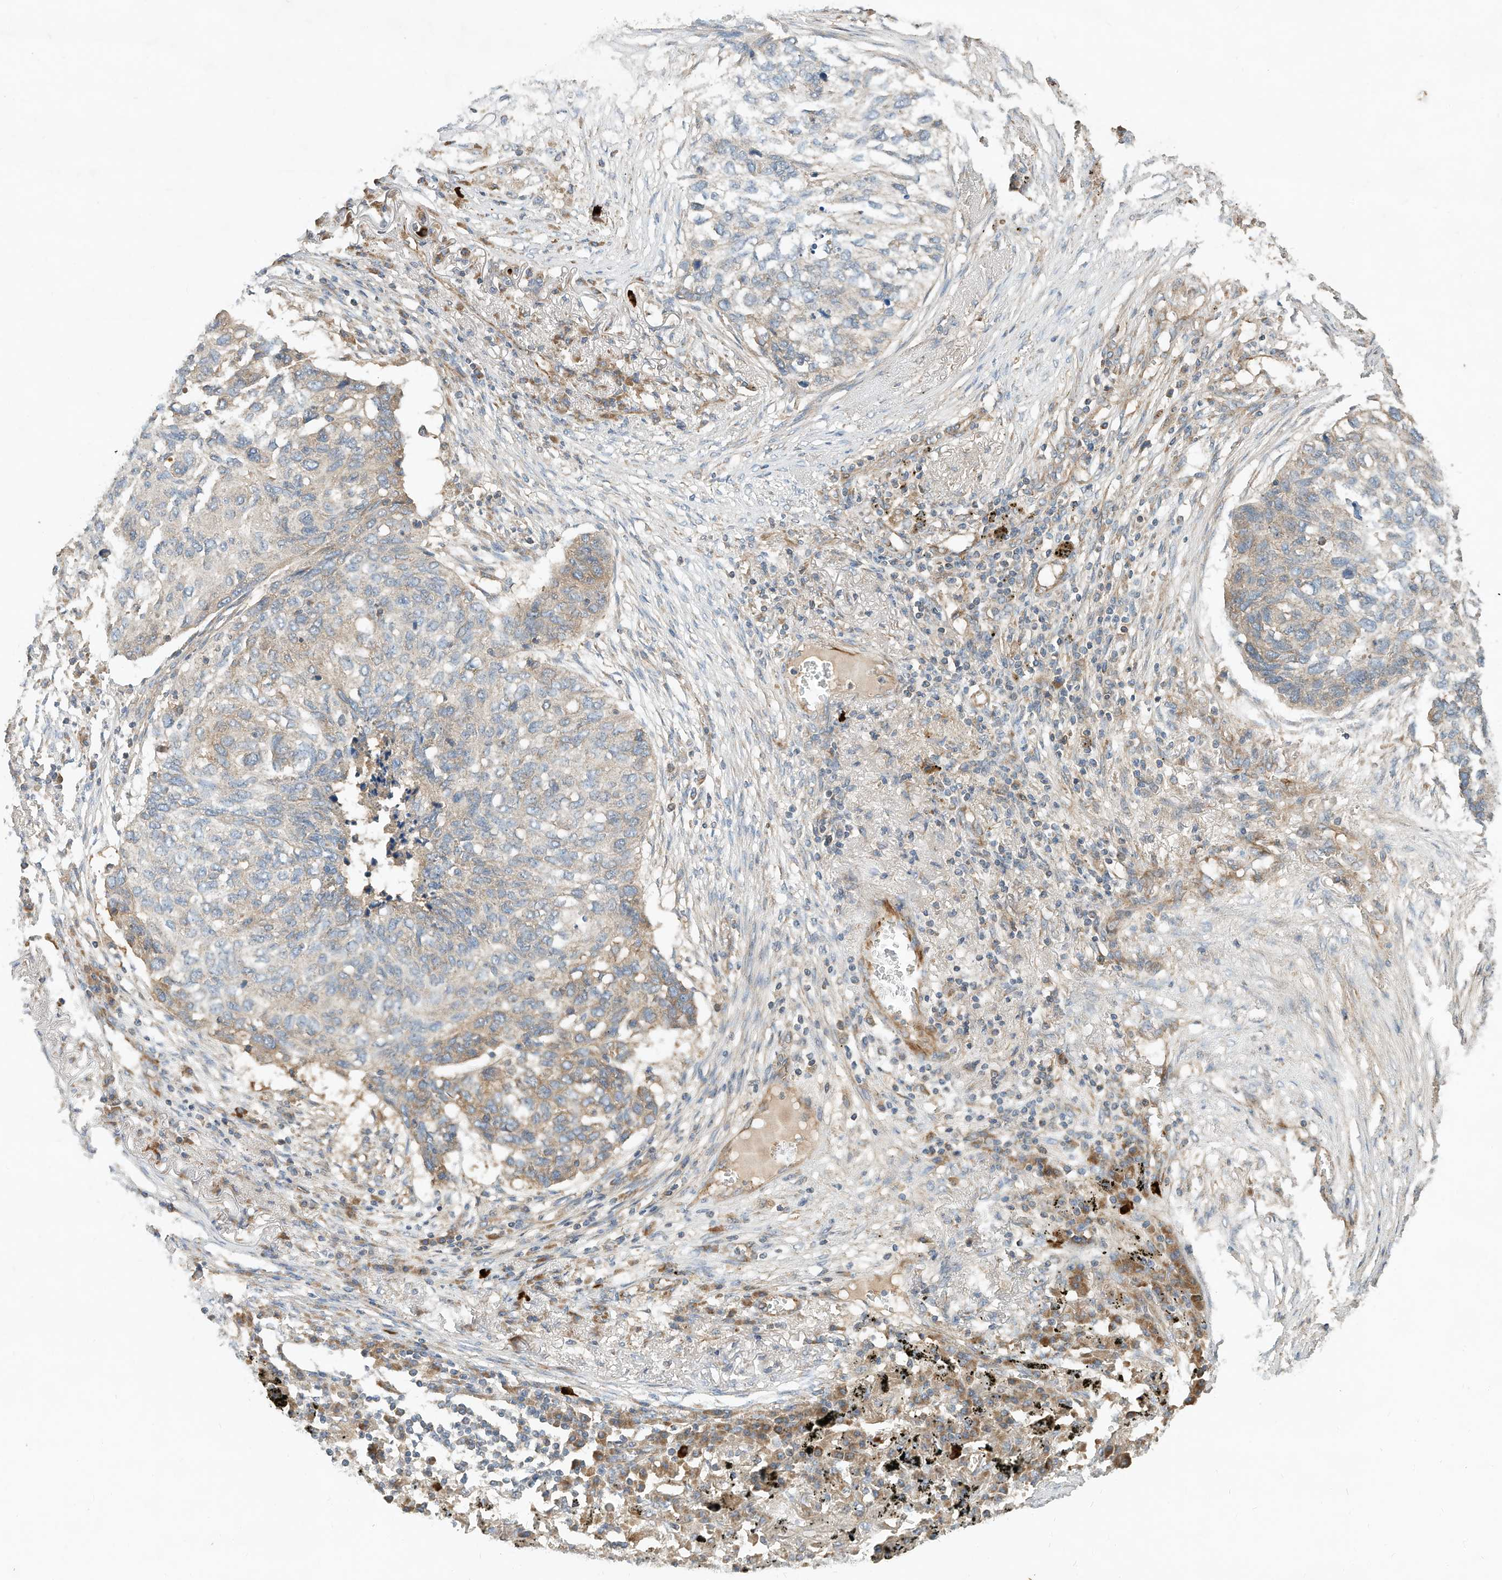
{"staining": {"intensity": "moderate", "quantity": "25%-75%", "location": "cytoplasmic/membranous"}, "tissue": "lung cancer", "cell_type": "Tumor cells", "image_type": "cancer", "snomed": [{"axis": "morphology", "description": "Squamous cell carcinoma, NOS"}, {"axis": "topography", "description": "Lung"}], "caption": "This is an image of immunohistochemistry (IHC) staining of squamous cell carcinoma (lung), which shows moderate positivity in the cytoplasmic/membranous of tumor cells.", "gene": "CPAMD8", "patient": {"sex": "female", "age": 63}}